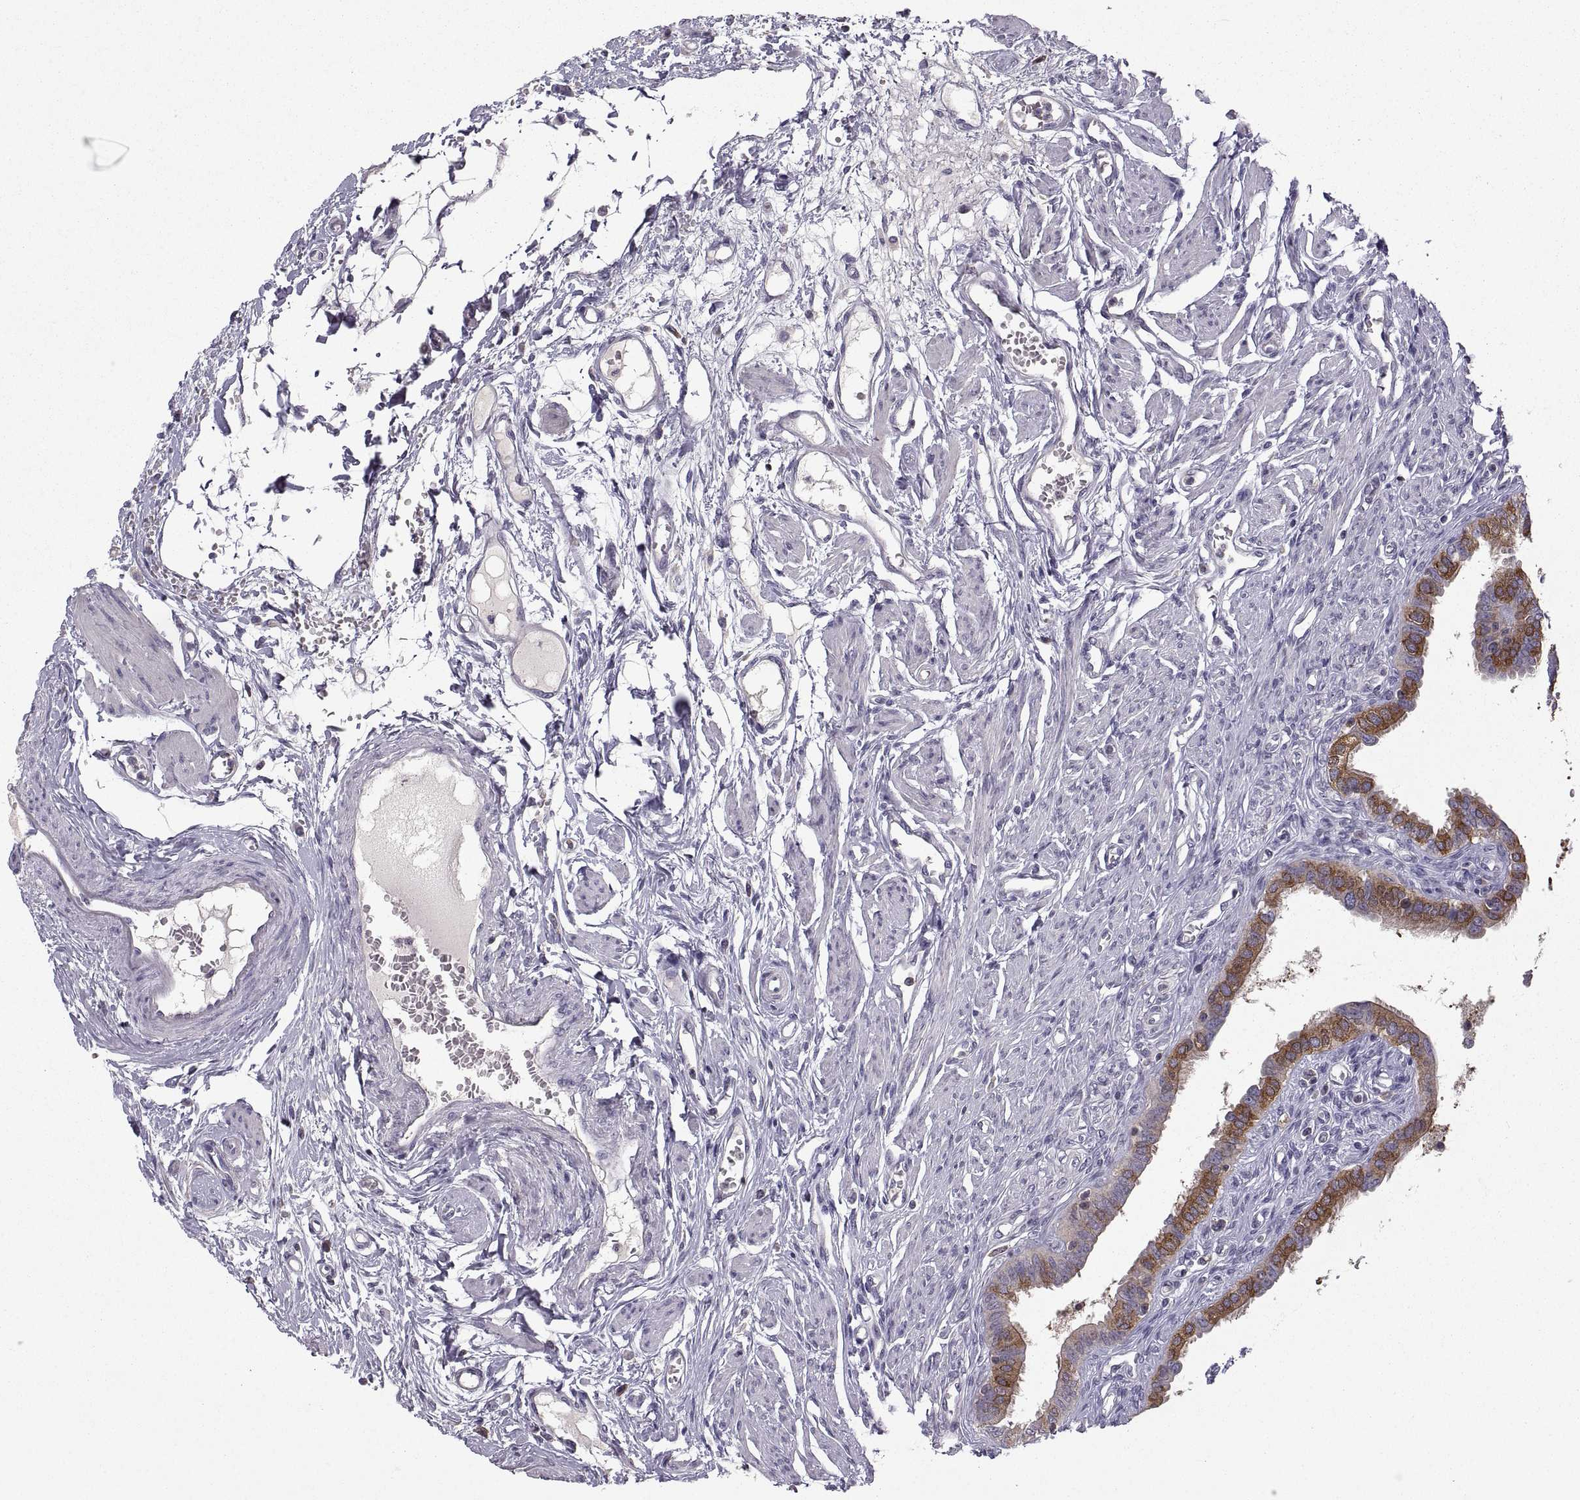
{"staining": {"intensity": "strong", "quantity": "25%-75%", "location": "cytoplasmic/membranous"}, "tissue": "fallopian tube", "cell_type": "Glandular cells", "image_type": "normal", "snomed": [{"axis": "morphology", "description": "Normal tissue, NOS"}, {"axis": "morphology", "description": "Carcinoma, endometroid"}, {"axis": "topography", "description": "Fallopian tube"}, {"axis": "topography", "description": "Ovary"}], "caption": "Protein analysis of normal fallopian tube displays strong cytoplasmic/membranous expression in about 25%-75% of glandular cells.", "gene": "EZR", "patient": {"sex": "female", "age": 42}}